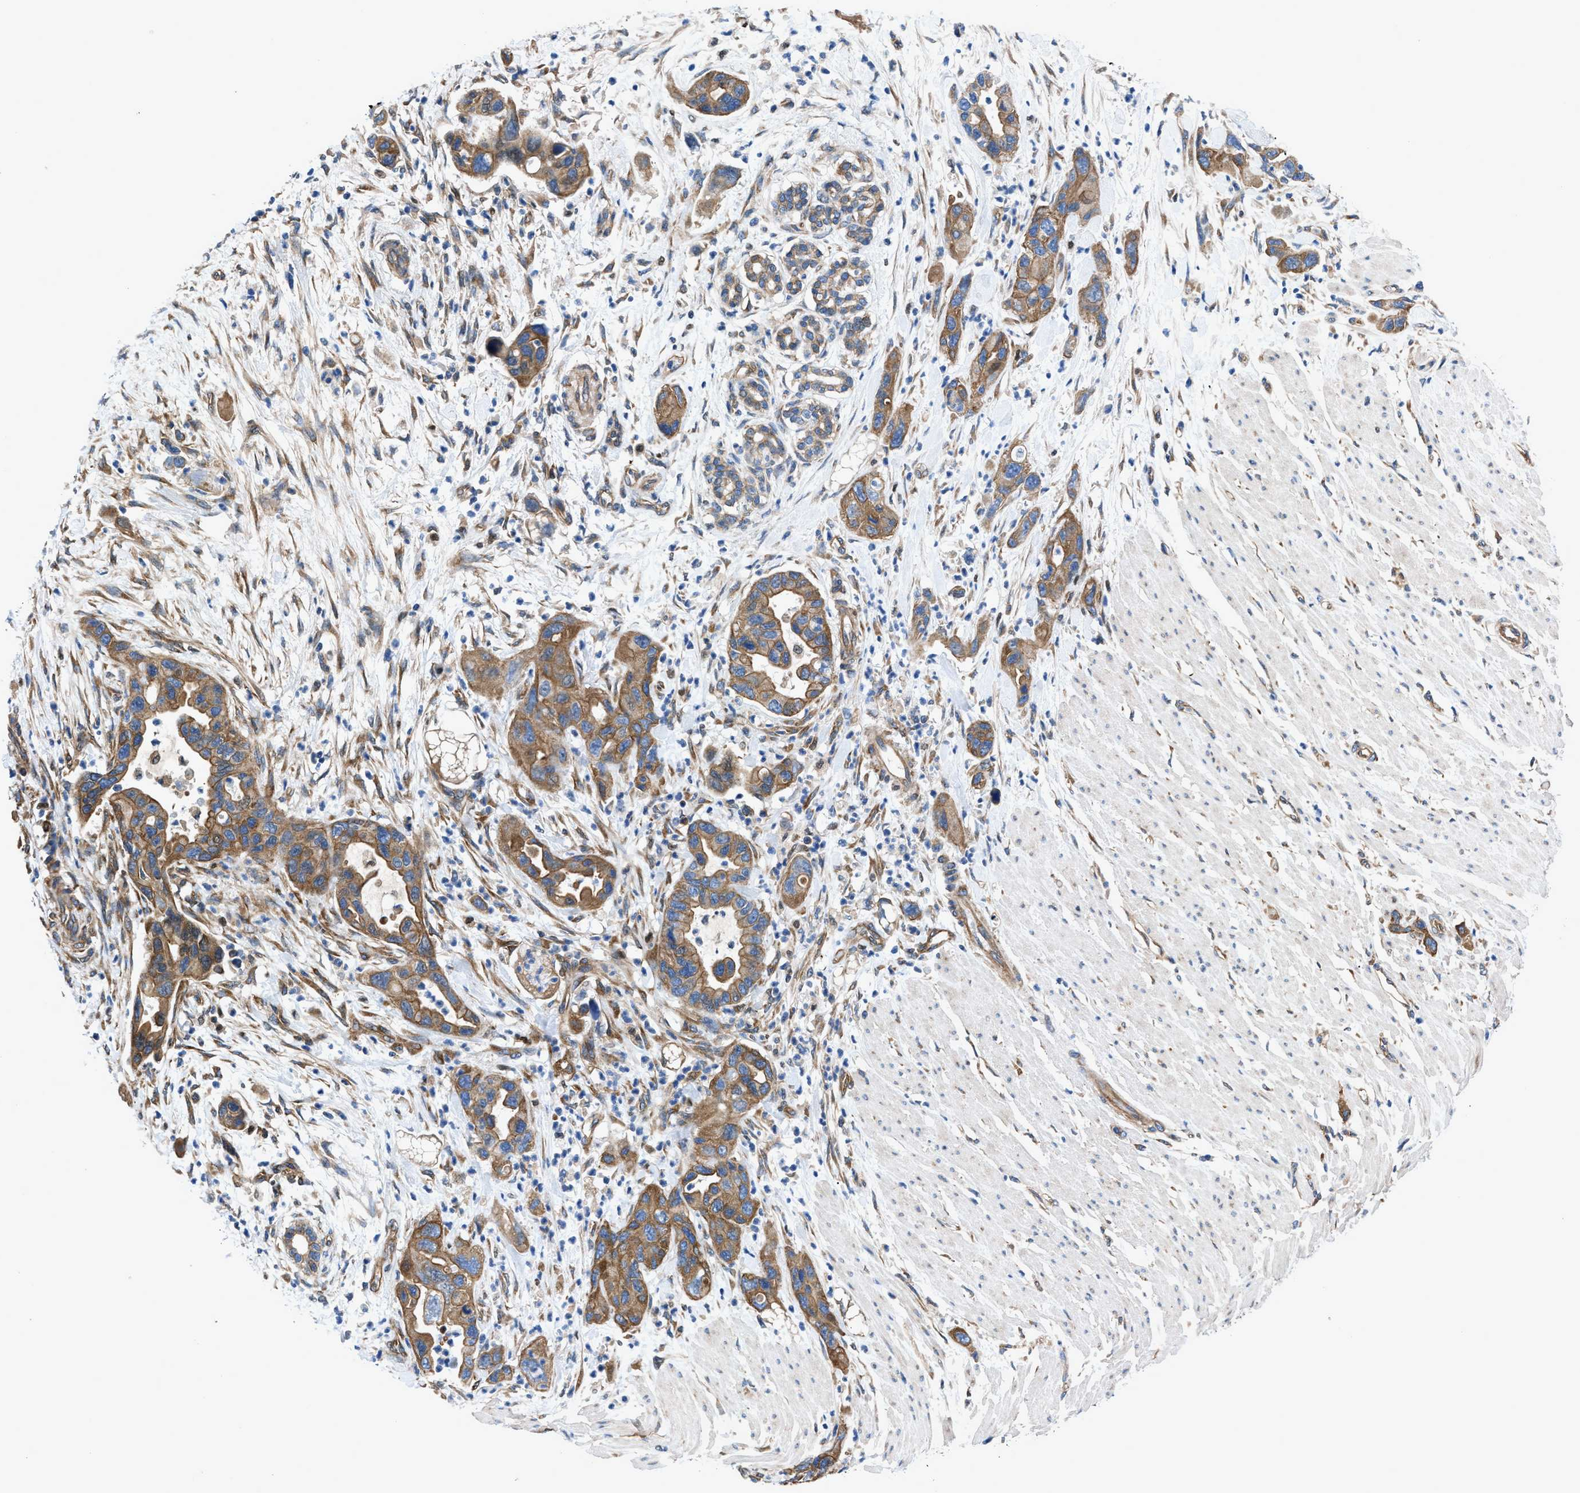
{"staining": {"intensity": "moderate", "quantity": ">75%", "location": "cytoplasmic/membranous"}, "tissue": "pancreatic cancer", "cell_type": "Tumor cells", "image_type": "cancer", "snomed": [{"axis": "morphology", "description": "Normal tissue, NOS"}, {"axis": "morphology", "description": "Adenocarcinoma, NOS"}, {"axis": "topography", "description": "Pancreas"}], "caption": "DAB (3,3'-diaminobenzidine) immunohistochemical staining of pancreatic adenocarcinoma exhibits moderate cytoplasmic/membranous protein positivity in approximately >75% of tumor cells.", "gene": "DMAC1", "patient": {"sex": "female", "age": 71}}